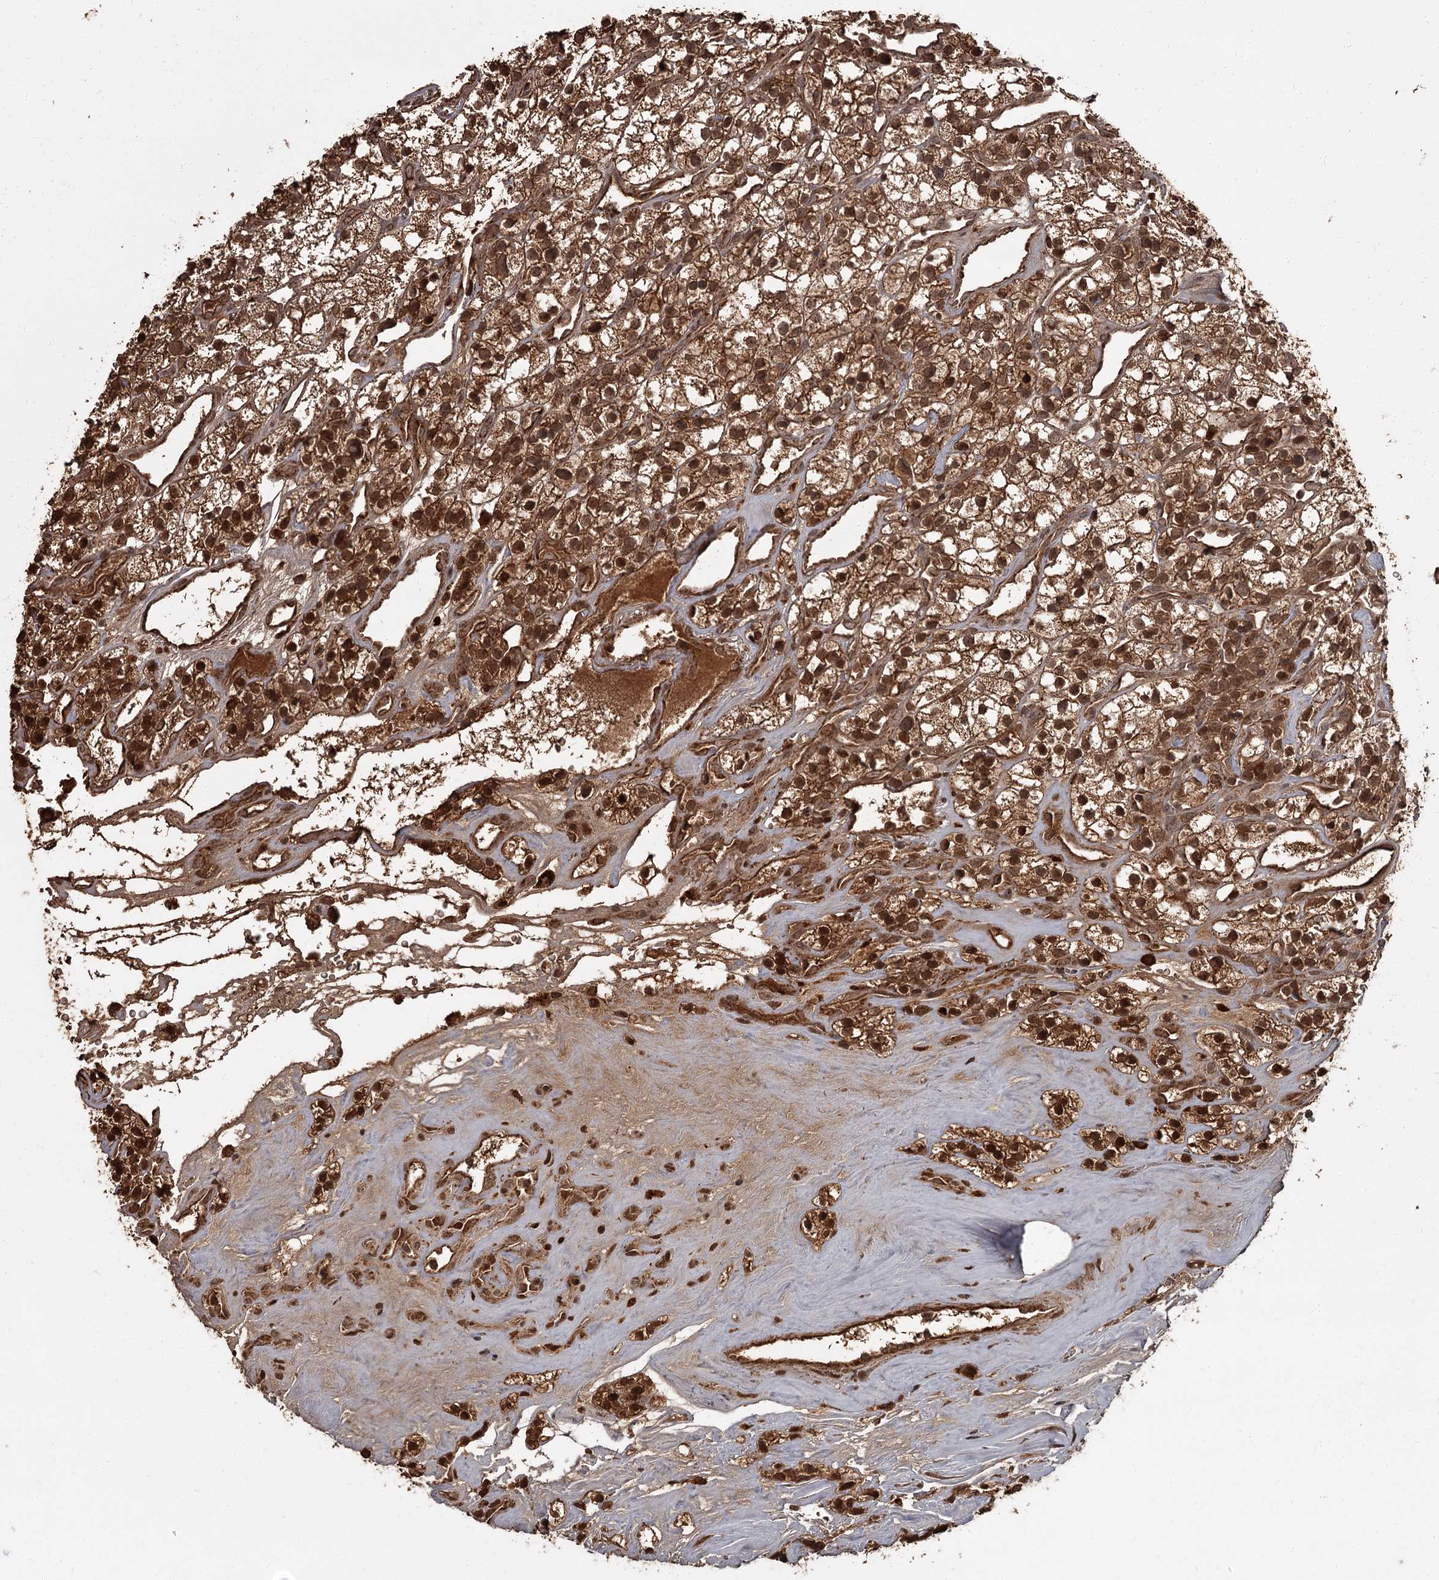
{"staining": {"intensity": "strong", "quantity": ">75%", "location": "cytoplasmic/membranous,nuclear"}, "tissue": "renal cancer", "cell_type": "Tumor cells", "image_type": "cancer", "snomed": [{"axis": "morphology", "description": "Adenocarcinoma, NOS"}, {"axis": "topography", "description": "Kidney"}], "caption": "Tumor cells show high levels of strong cytoplasmic/membranous and nuclear positivity in about >75% of cells in human renal adenocarcinoma. (DAB = brown stain, brightfield microscopy at high magnification).", "gene": "THAP9", "patient": {"sex": "female", "age": 57}}